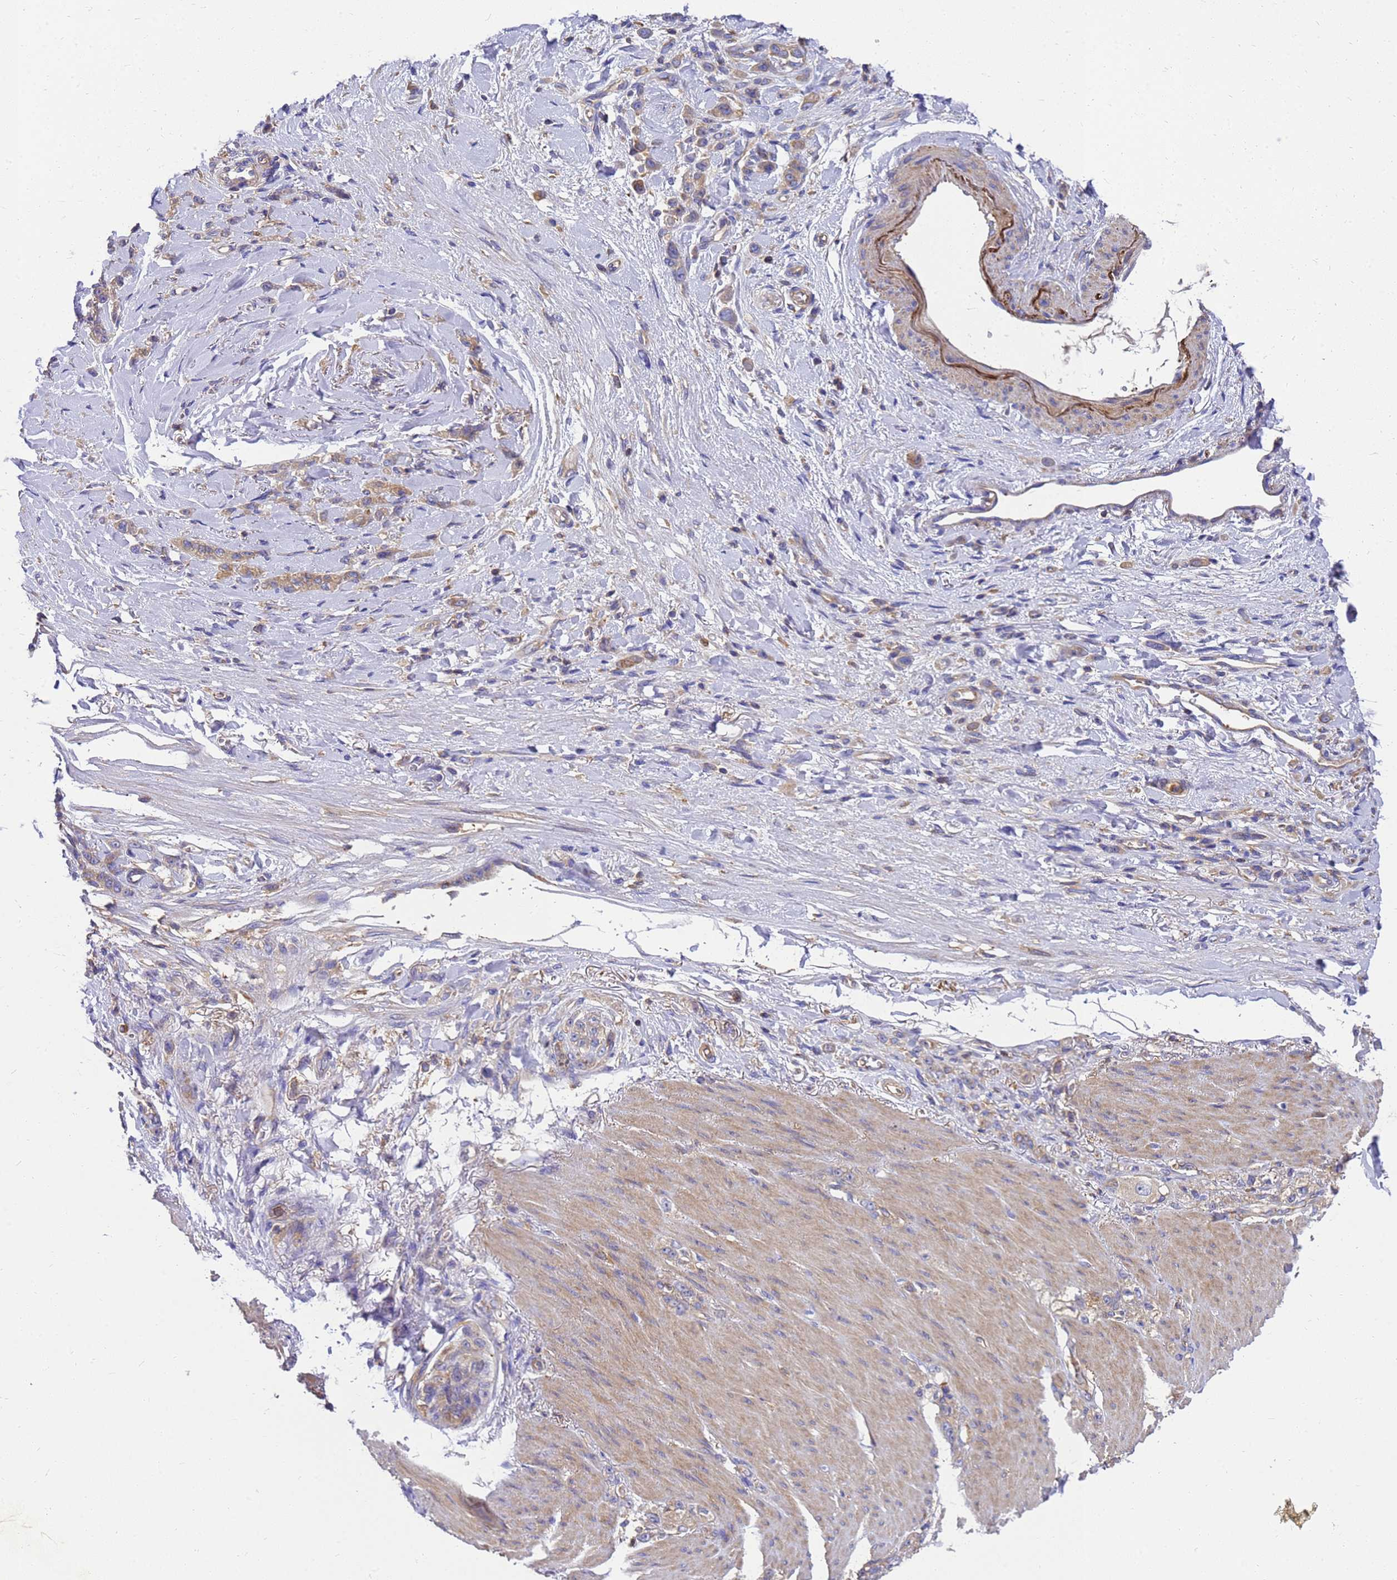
{"staining": {"intensity": "weak", "quantity": "25%-75%", "location": "cytoplasmic/membranous"}, "tissue": "stomach cancer", "cell_type": "Tumor cells", "image_type": "cancer", "snomed": [{"axis": "morphology", "description": "Normal tissue, NOS"}, {"axis": "morphology", "description": "Adenocarcinoma, NOS"}, {"axis": "topography", "description": "Stomach"}], "caption": "This is an image of IHC staining of stomach cancer (adenocarcinoma), which shows weak staining in the cytoplasmic/membranous of tumor cells.", "gene": "ZNF235", "patient": {"sex": "male", "age": 82}}